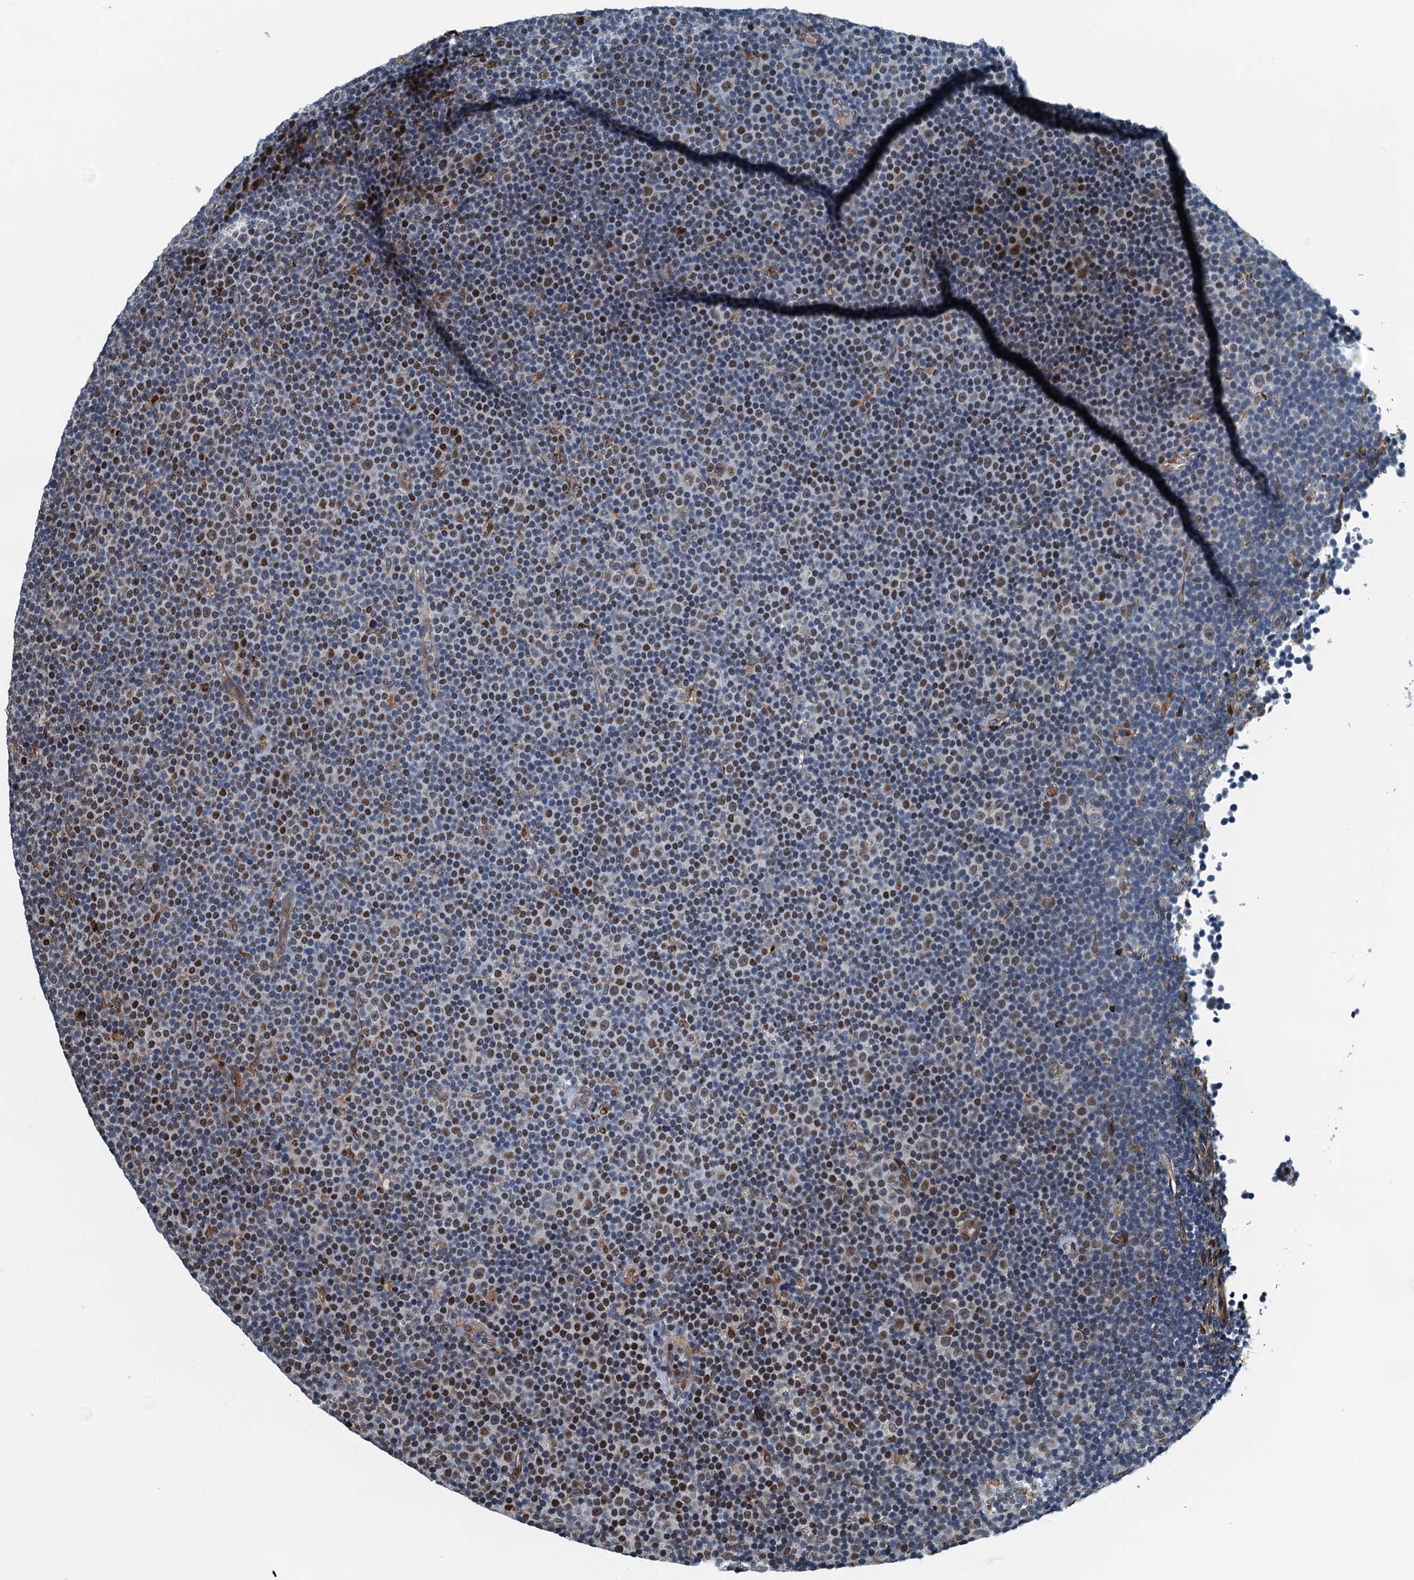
{"staining": {"intensity": "moderate", "quantity": "25%-75%", "location": "nuclear"}, "tissue": "lymphoma", "cell_type": "Tumor cells", "image_type": "cancer", "snomed": [{"axis": "morphology", "description": "Malignant lymphoma, non-Hodgkin's type, Low grade"}, {"axis": "topography", "description": "Lymph node"}], "caption": "High-magnification brightfield microscopy of lymphoma stained with DAB (brown) and counterstained with hematoxylin (blue). tumor cells exhibit moderate nuclear positivity is seen in about25%-75% of cells. (IHC, brightfield microscopy, high magnification).", "gene": "TAMALIN", "patient": {"sex": "female", "age": 67}}